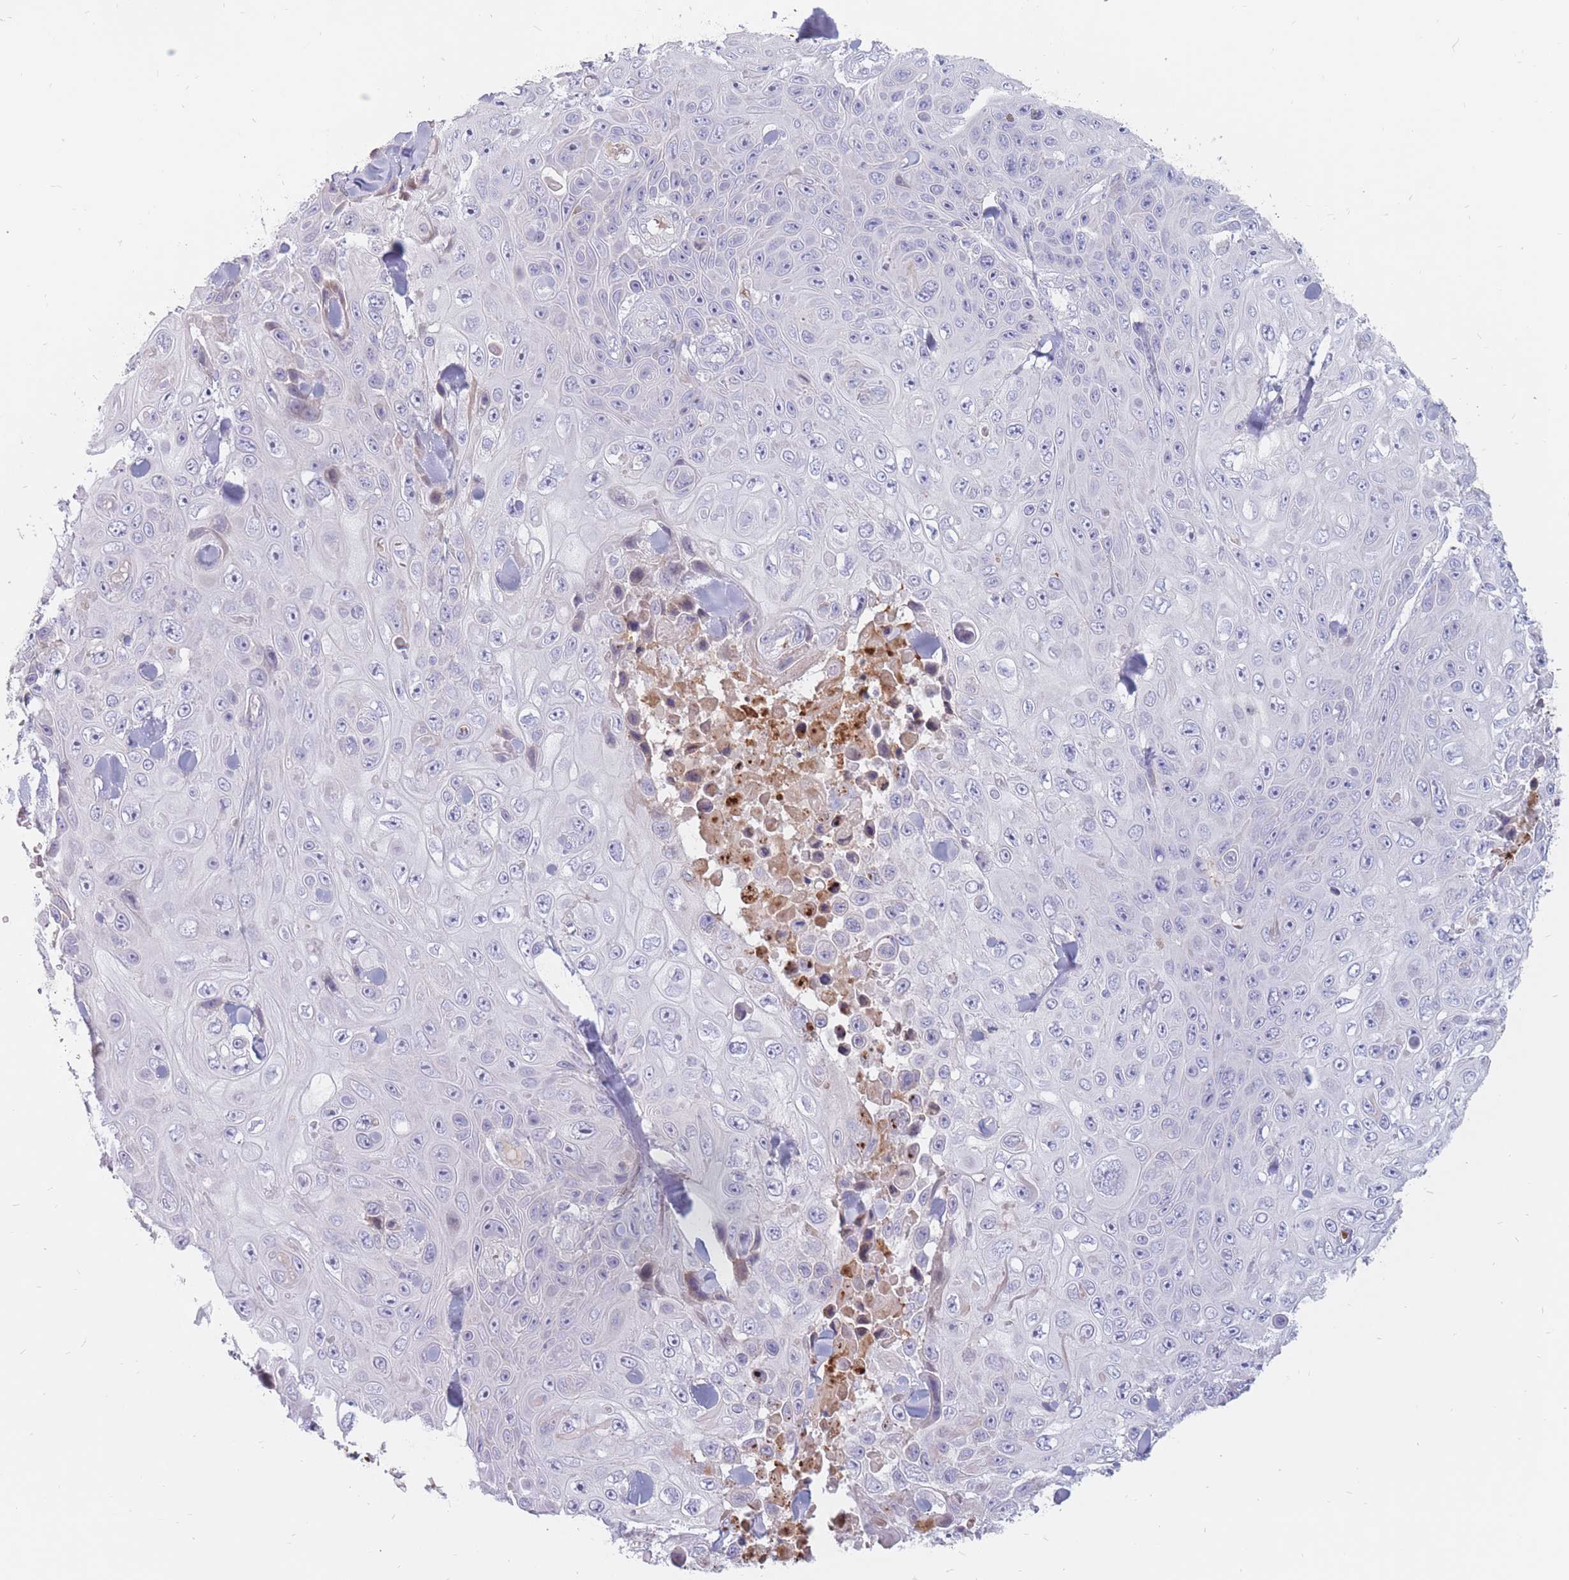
{"staining": {"intensity": "negative", "quantity": "none", "location": "none"}, "tissue": "skin cancer", "cell_type": "Tumor cells", "image_type": "cancer", "snomed": [{"axis": "morphology", "description": "Squamous cell carcinoma, NOS"}, {"axis": "topography", "description": "Skin"}], "caption": "This is a micrograph of immunohistochemistry staining of skin cancer, which shows no expression in tumor cells. The staining was performed using DAB (3,3'-diaminobenzidine) to visualize the protein expression in brown, while the nuclei were stained in blue with hematoxylin (Magnification: 20x).", "gene": "PTGDR", "patient": {"sex": "male", "age": 82}}